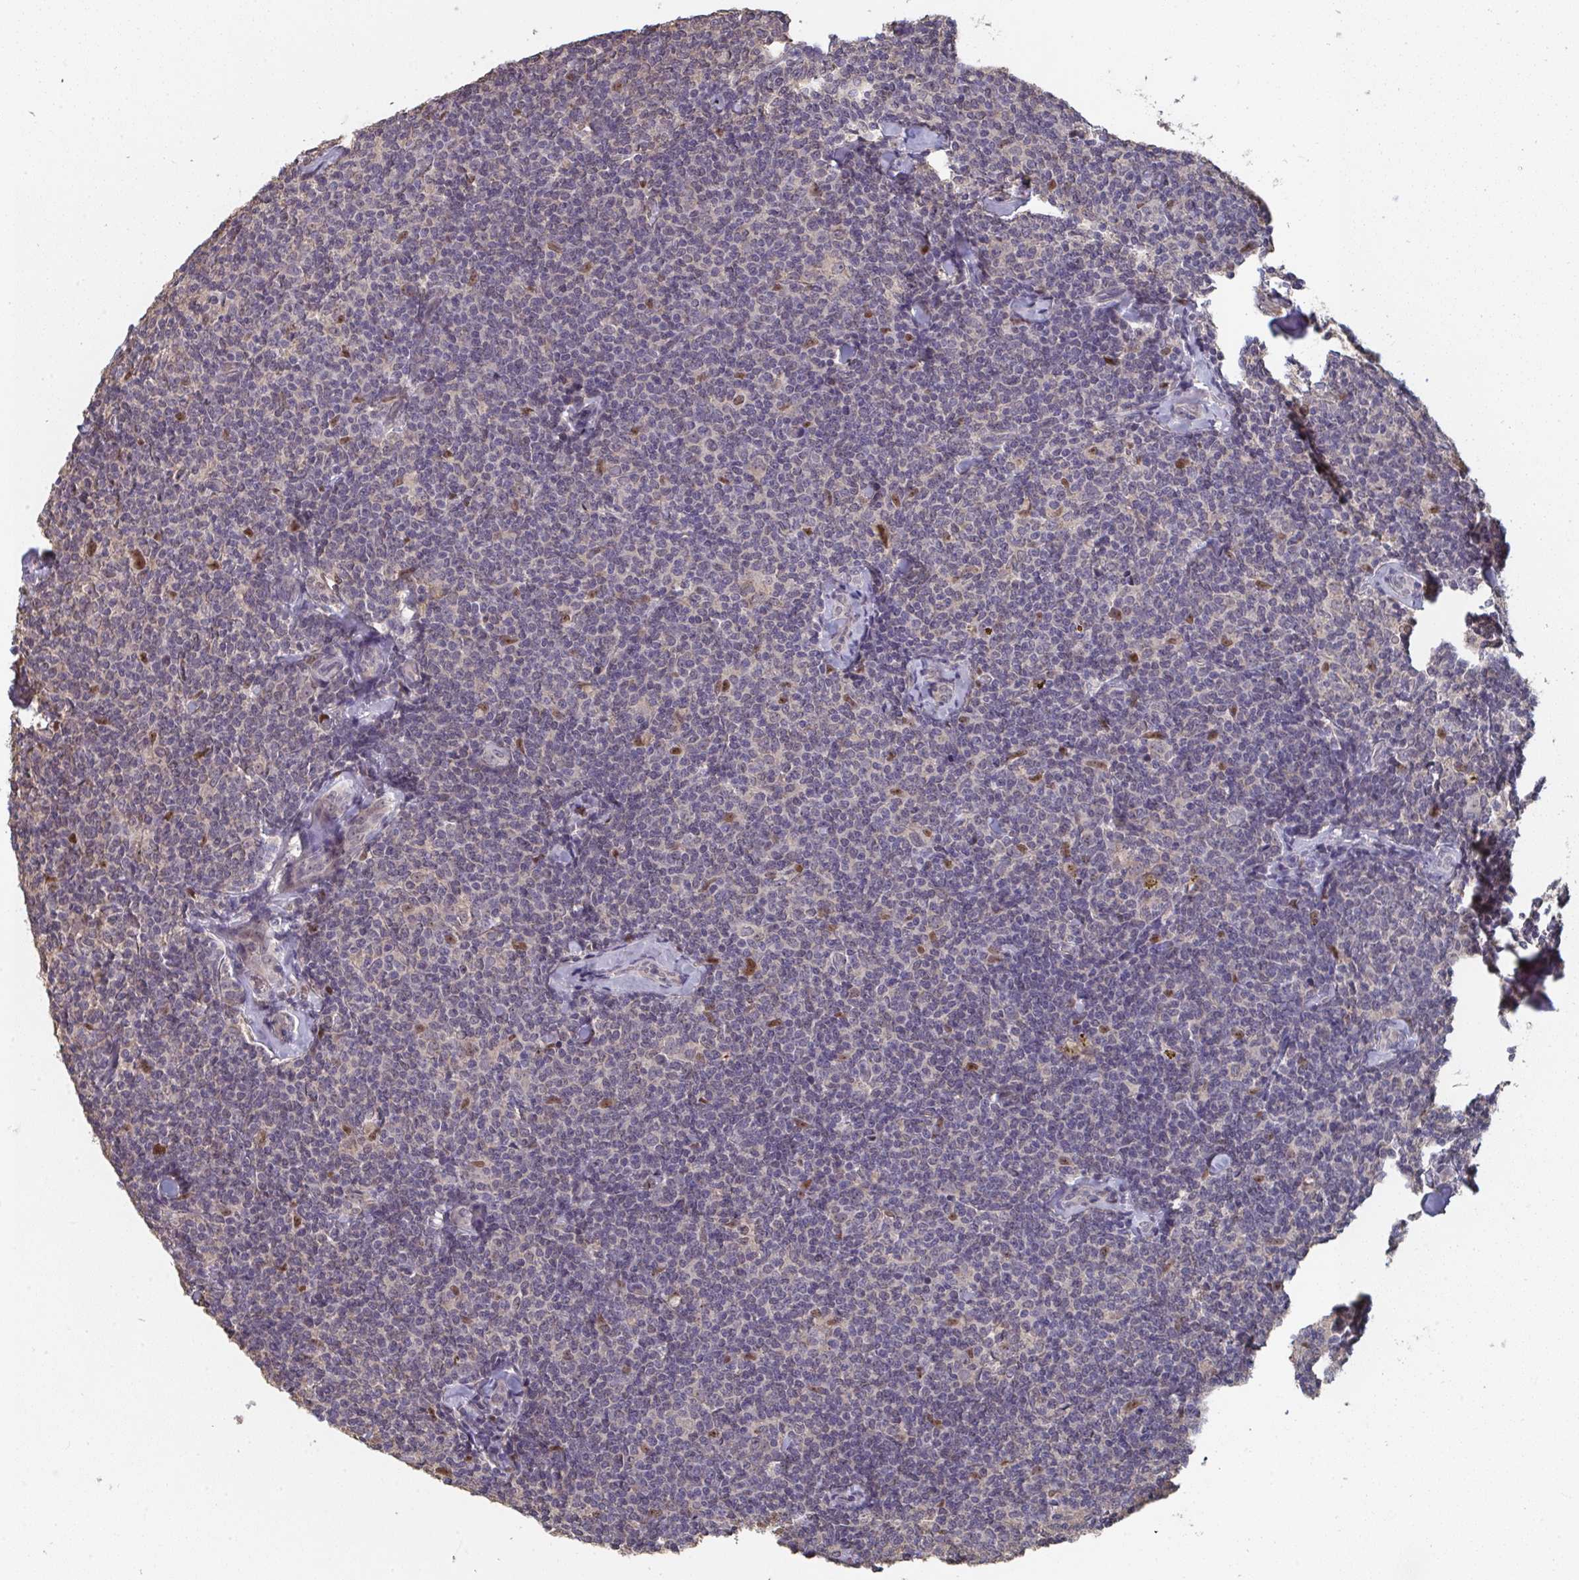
{"staining": {"intensity": "negative", "quantity": "none", "location": "none"}, "tissue": "lymphoma", "cell_type": "Tumor cells", "image_type": "cancer", "snomed": [{"axis": "morphology", "description": "Malignant lymphoma, non-Hodgkin's type, Low grade"}, {"axis": "topography", "description": "Lymph node"}], "caption": "Photomicrograph shows no significant protein expression in tumor cells of low-grade malignant lymphoma, non-Hodgkin's type.", "gene": "LIX1", "patient": {"sex": "female", "age": 56}}